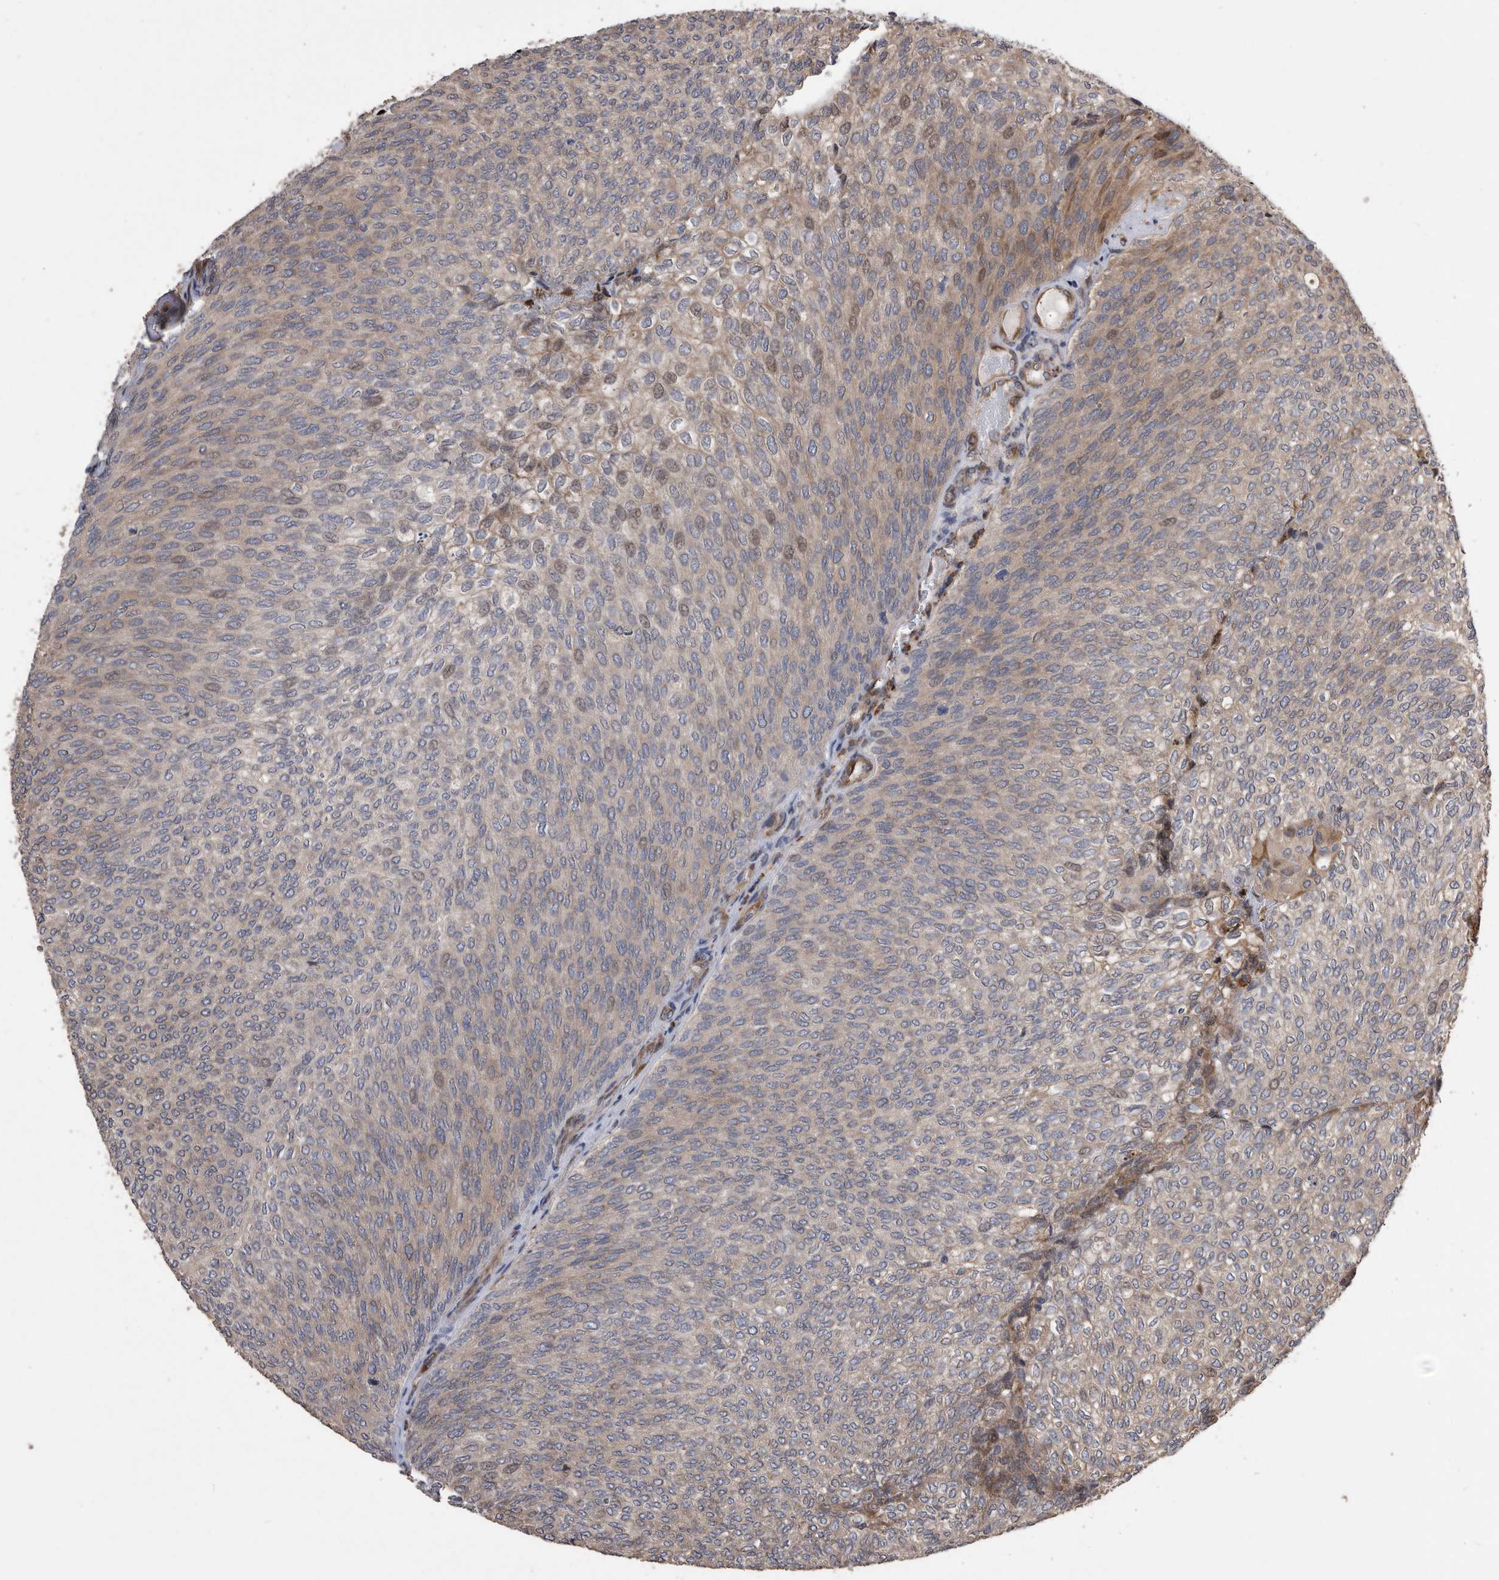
{"staining": {"intensity": "weak", "quantity": "<25%", "location": "cytoplasmic/membranous"}, "tissue": "urothelial cancer", "cell_type": "Tumor cells", "image_type": "cancer", "snomed": [{"axis": "morphology", "description": "Urothelial carcinoma, Low grade"}, {"axis": "topography", "description": "Urinary bladder"}], "caption": "This is a micrograph of immunohistochemistry (IHC) staining of urothelial cancer, which shows no staining in tumor cells.", "gene": "SERINC2", "patient": {"sex": "female", "age": 79}}